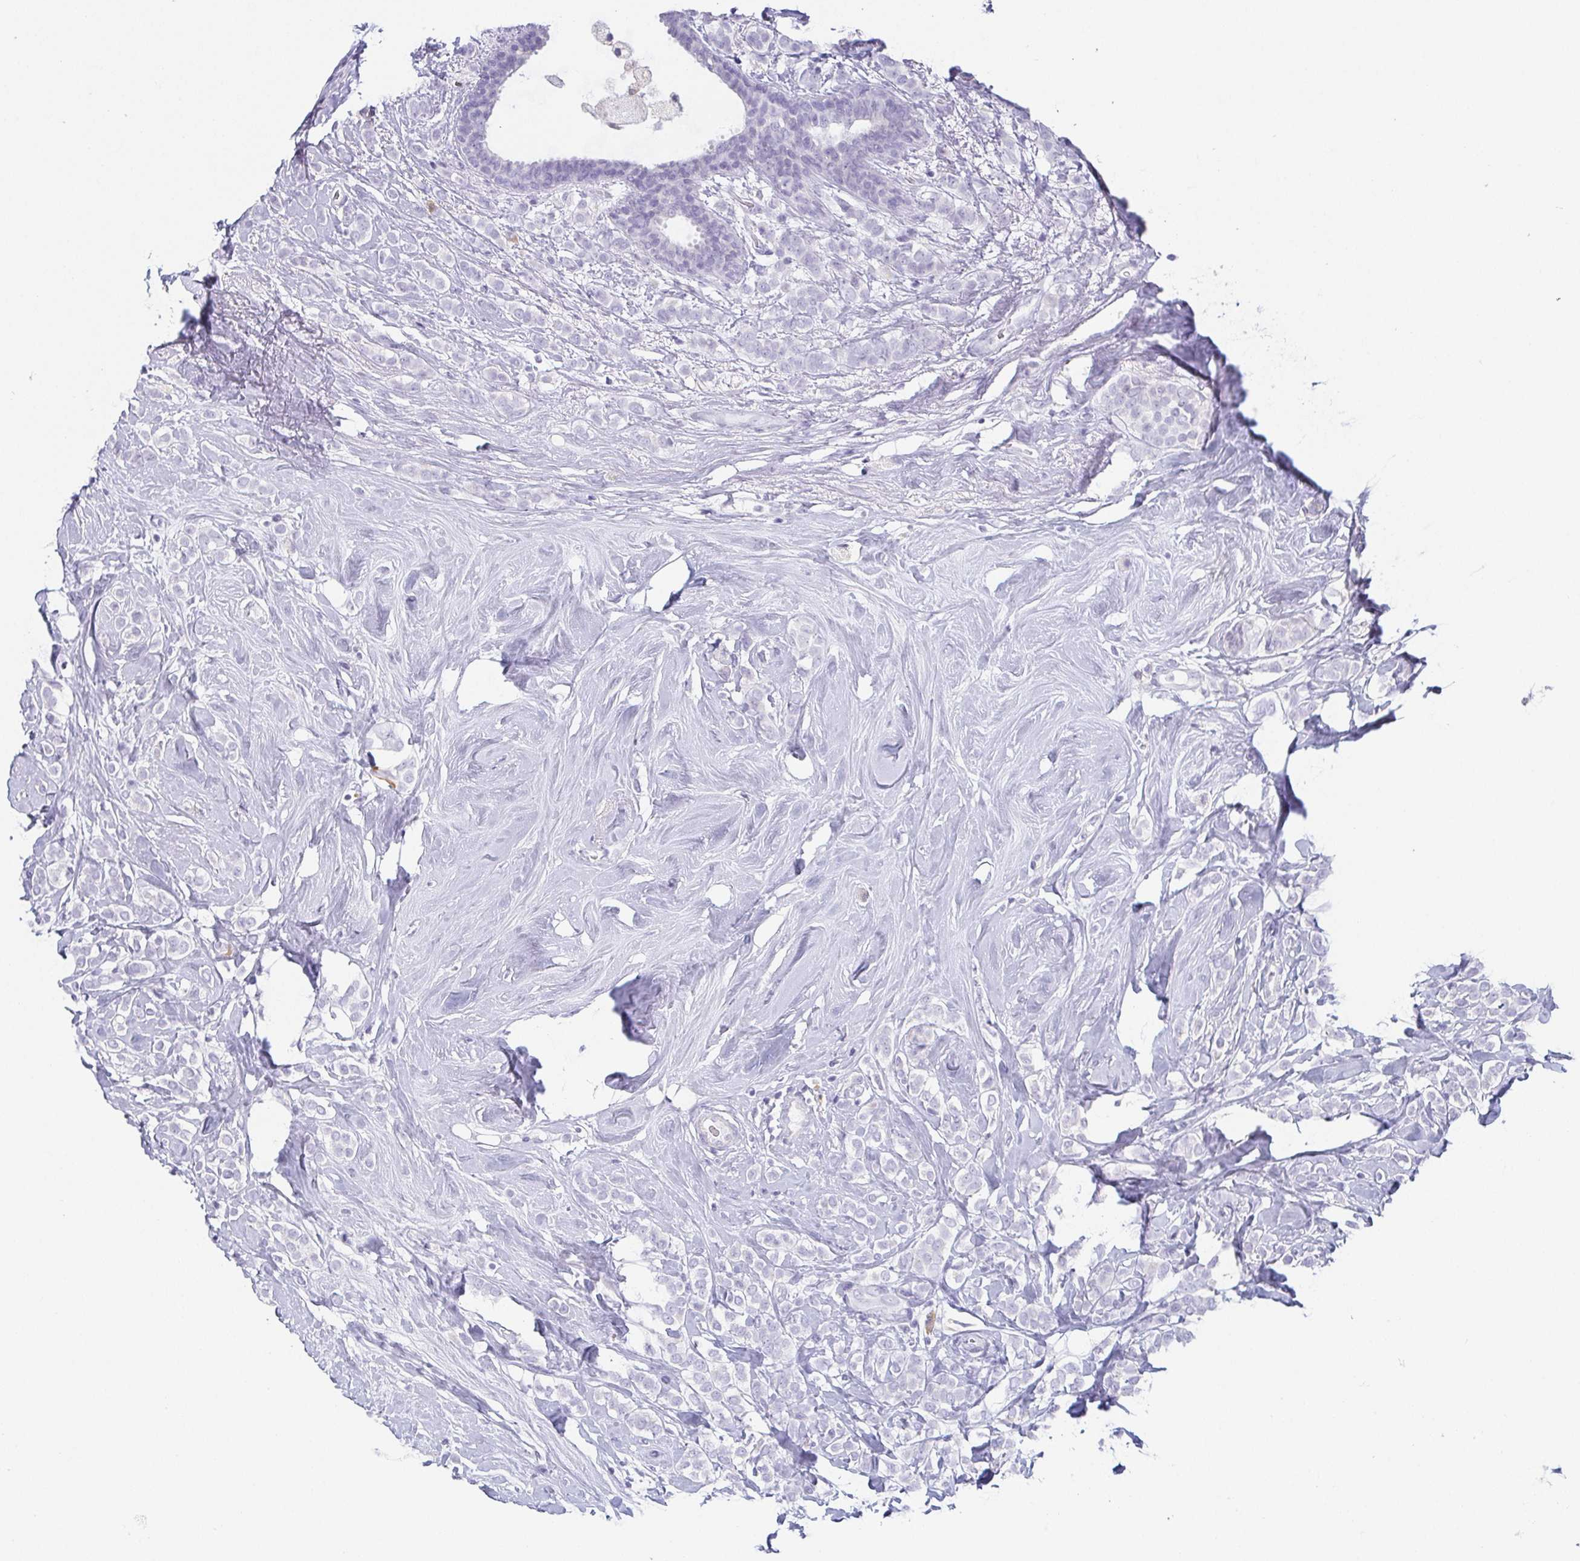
{"staining": {"intensity": "negative", "quantity": "none", "location": "none"}, "tissue": "breast cancer", "cell_type": "Tumor cells", "image_type": "cancer", "snomed": [{"axis": "morphology", "description": "Lobular carcinoma"}, {"axis": "topography", "description": "Breast"}], "caption": "A histopathology image of breast cancer stained for a protein exhibits no brown staining in tumor cells. (DAB immunohistochemistry (IHC) with hematoxylin counter stain).", "gene": "PRR27", "patient": {"sex": "female", "age": 49}}